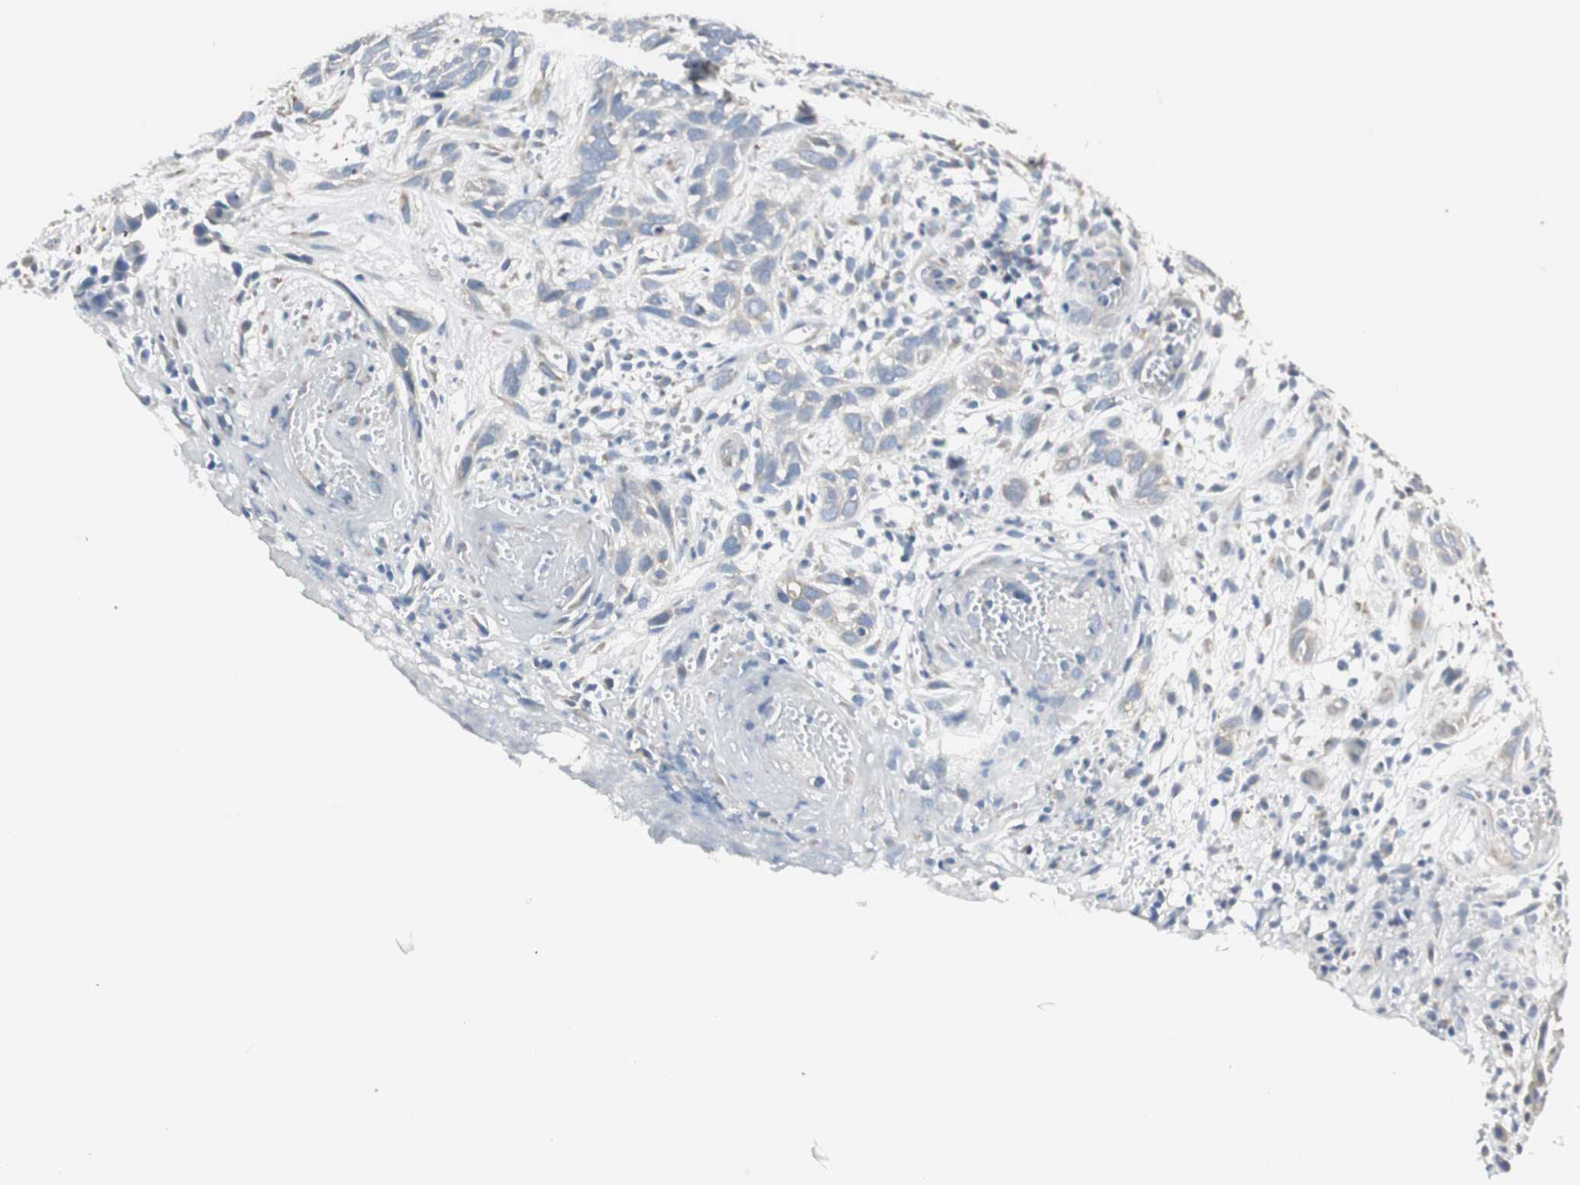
{"staining": {"intensity": "negative", "quantity": "none", "location": "none"}, "tissue": "skin cancer", "cell_type": "Tumor cells", "image_type": "cancer", "snomed": [{"axis": "morphology", "description": "Basal cell carcinoma"}, {"axis": "topography", "description": "Skin"}], "caption": "A micrograph of human skin cancer (basal cell carcinoma) is negative for staining in tumor cells.", "gene": "PDZK1", "patient": {"sex": "male", "age": 87}}